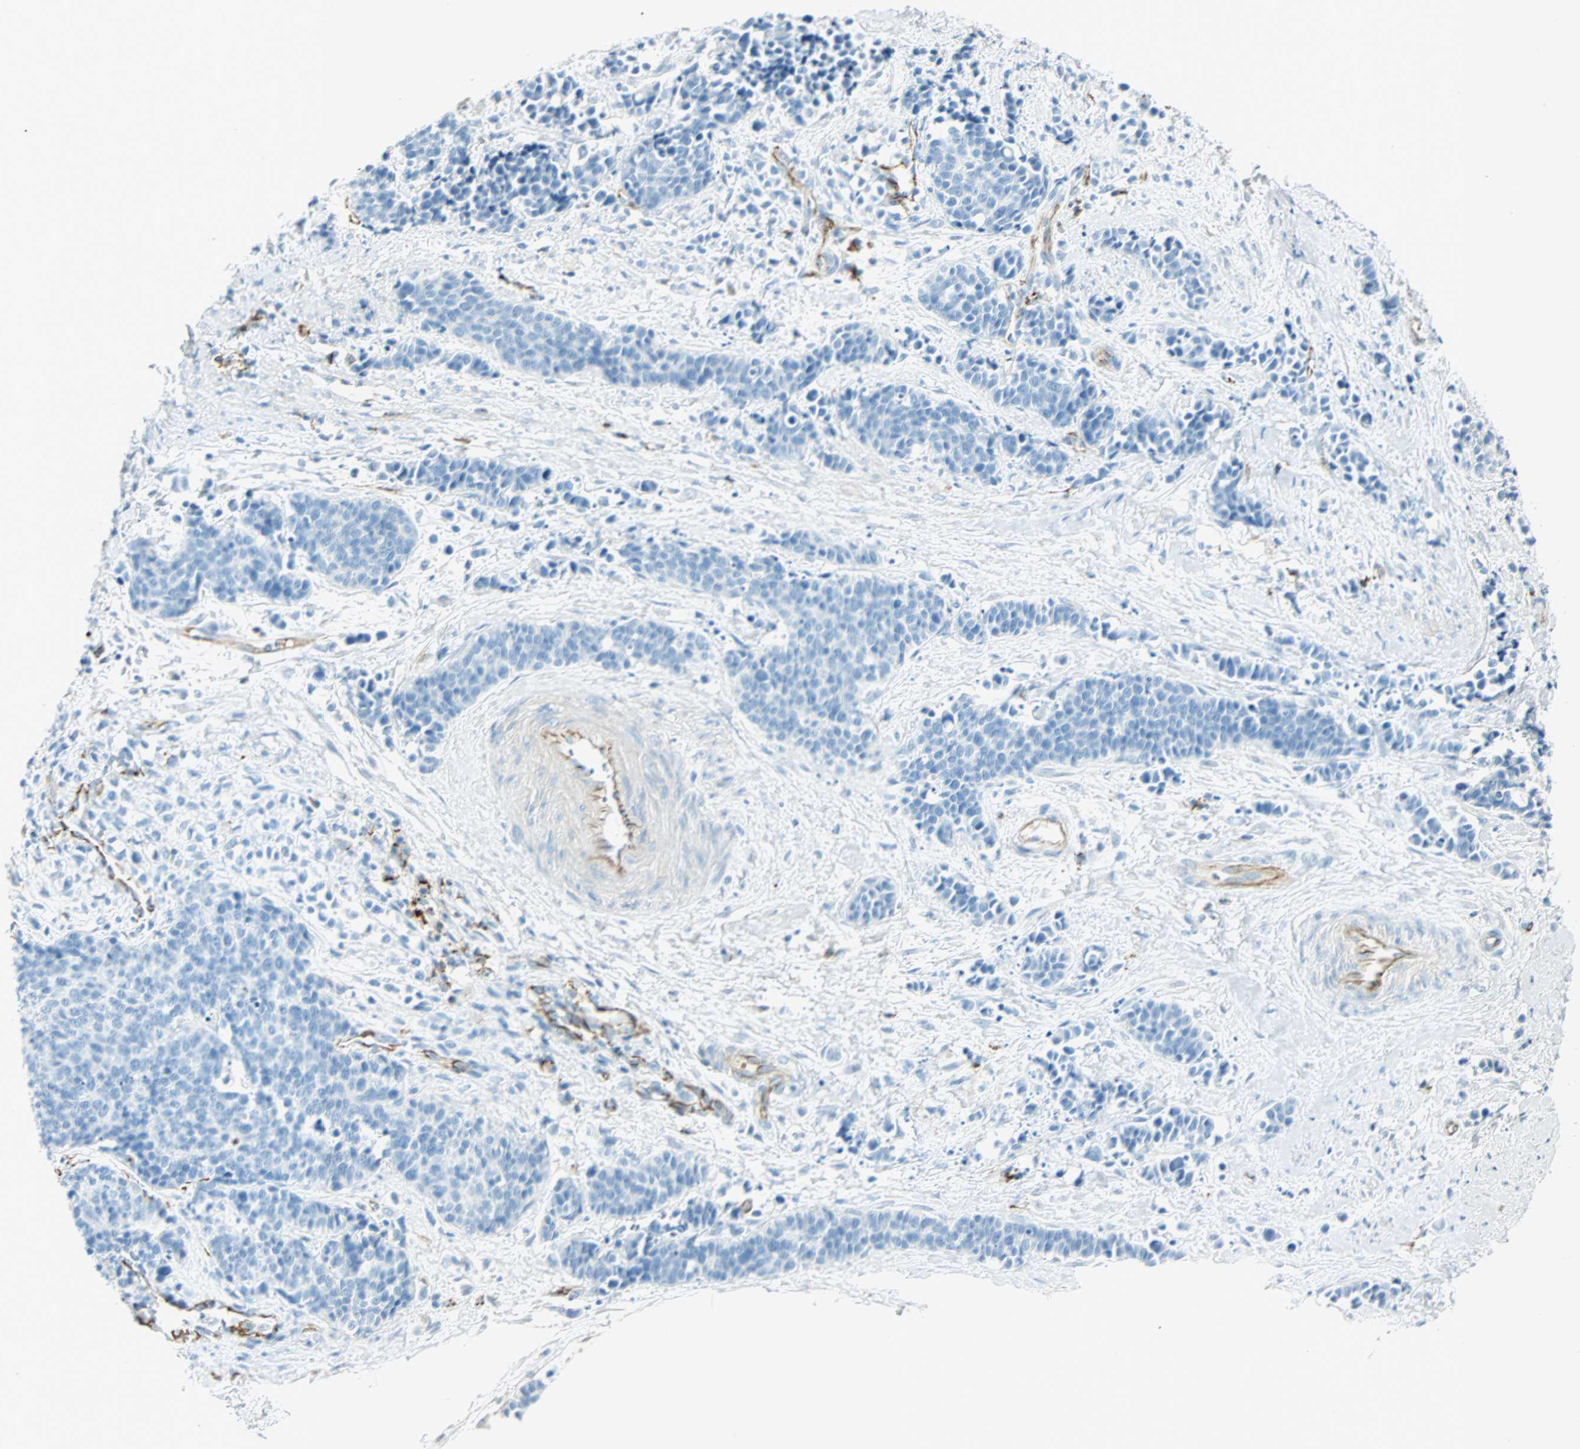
{"staining": {"intensity": "negative", "quantity": "none", "location": "none"}, "tissue": "cervical cancer", "cell_type": "Tumor cells", "image_type": "cancer", "snomed": [{"axis": "morphology", "description": "Squamous cell carcinoma, NOS"}, {"axis": "topography", "description": "Cervix"}], "caption": "Squamous cell carcinoma (cervical) was stained to show a protein in brown. There is no significant expression in tumor cells.", "gene": "VPS9D1", "patient": {"sex": "female", "age": 35}}